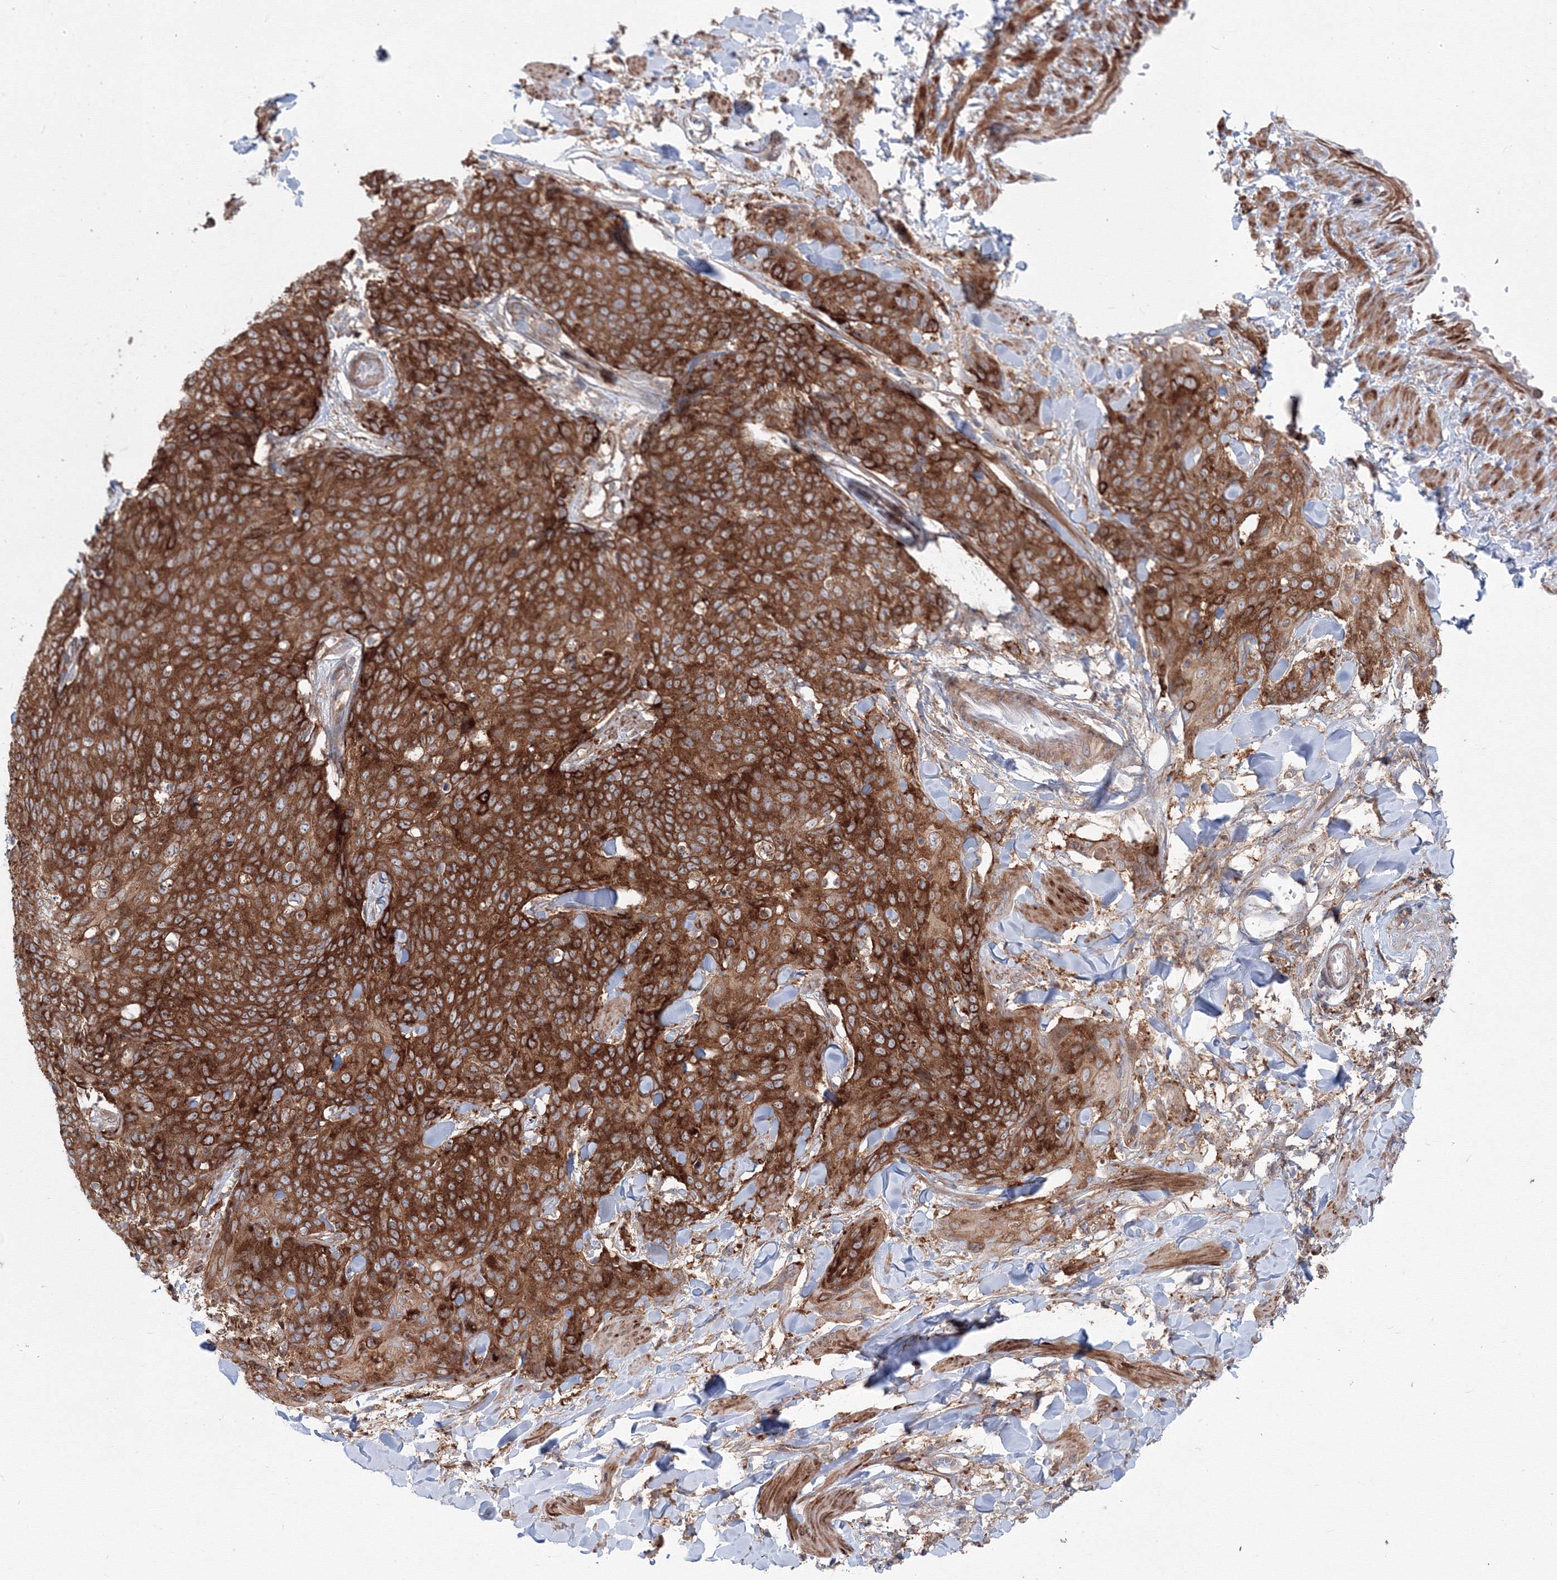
{"staining": {"intensity": "strong", "quantity": ">75%", "location": "cytoplasmic/membranous"}, "tissue": "skin cancer", "cell_type": "Tumor cells", "image_type": "cancer", "snomed": [{"axis": "morphology", "description": "Squamous cell carcinoma, NOS"}, {"axis": "topography", "description": "Skin"}, {"axis": "topography", "description": "Vulva"}], "caption": "Squamous cell carcinoma (skin) was stained to show a protein in brown. There is high levels of strong cytoplasmic/membranous staining in approximately >75% of tumor cells. The protein is stained brown, and the nuclei are stained in blue (DAB IHC with brightfield microscopy, high magnification).", "gene": "SH3PXD2A", "patient": {"sex": "female", "age": 85}}